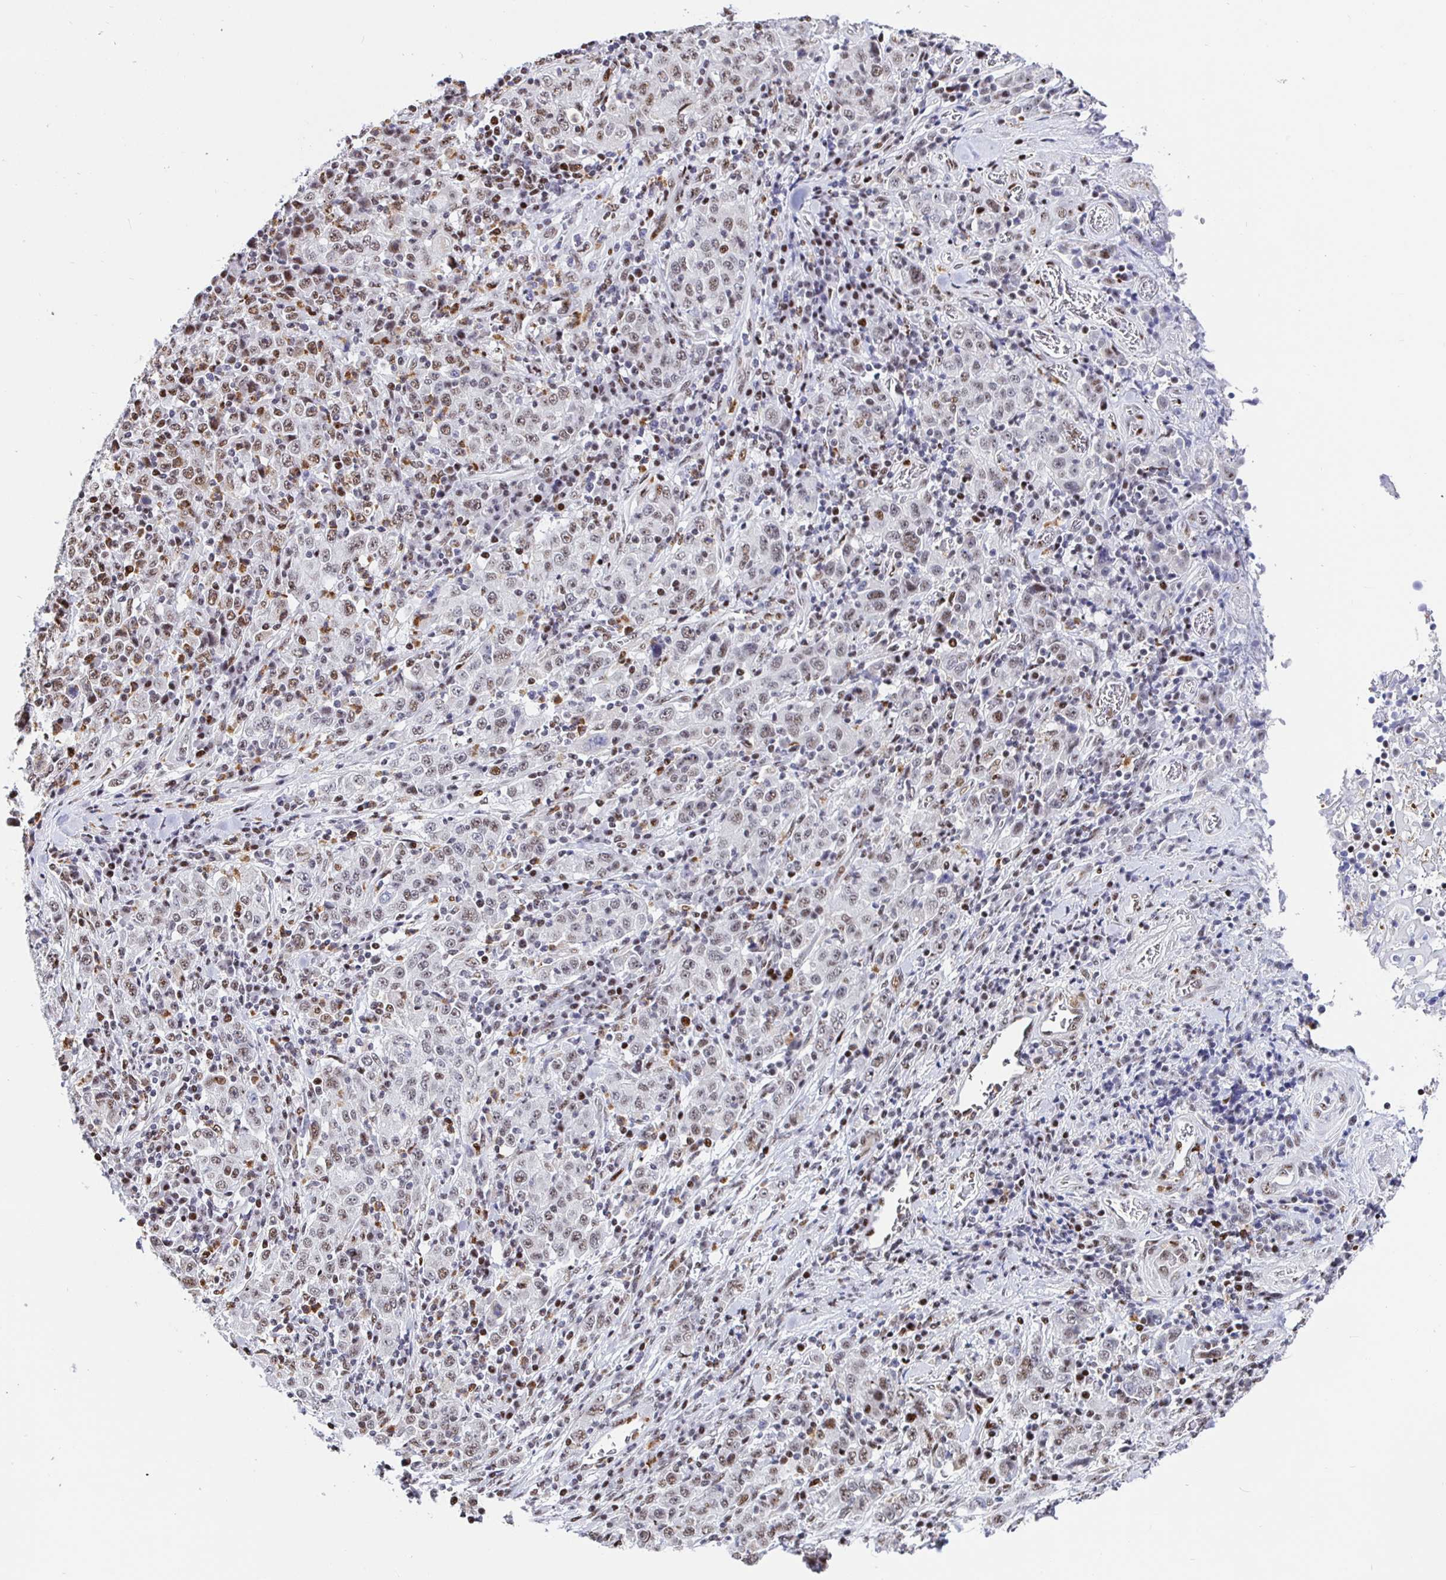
{"staining": {"intensity": "weak", "quantity": "25%-75%", "location": "nuclear"}, "tissue": "stomach cancer", "cell_type": "Tumor cells", "image_type": "cancer", "snomed": [{"axis": "morphology", "description": "Normal tissue, NOS"}, {"axis": "morphology", "description": "Adenocarcinoma, NOS"}, {"axis": "topography", "description": "Stomach, upper"}, {"axis": "topography", "description": "Stomach"}], "caption": "Immunohistochemistry (IHC) micrograph of neoplastic tissue: stomach cancer (adenocarcinoma) stained using IHC exhibits low levels of weak protein expression localized specifically in the nuclear of tumor cells, appearing as a nuclear brown color.", "gene": "SETD5", "patient": {"sex": "male", "age": 59}}